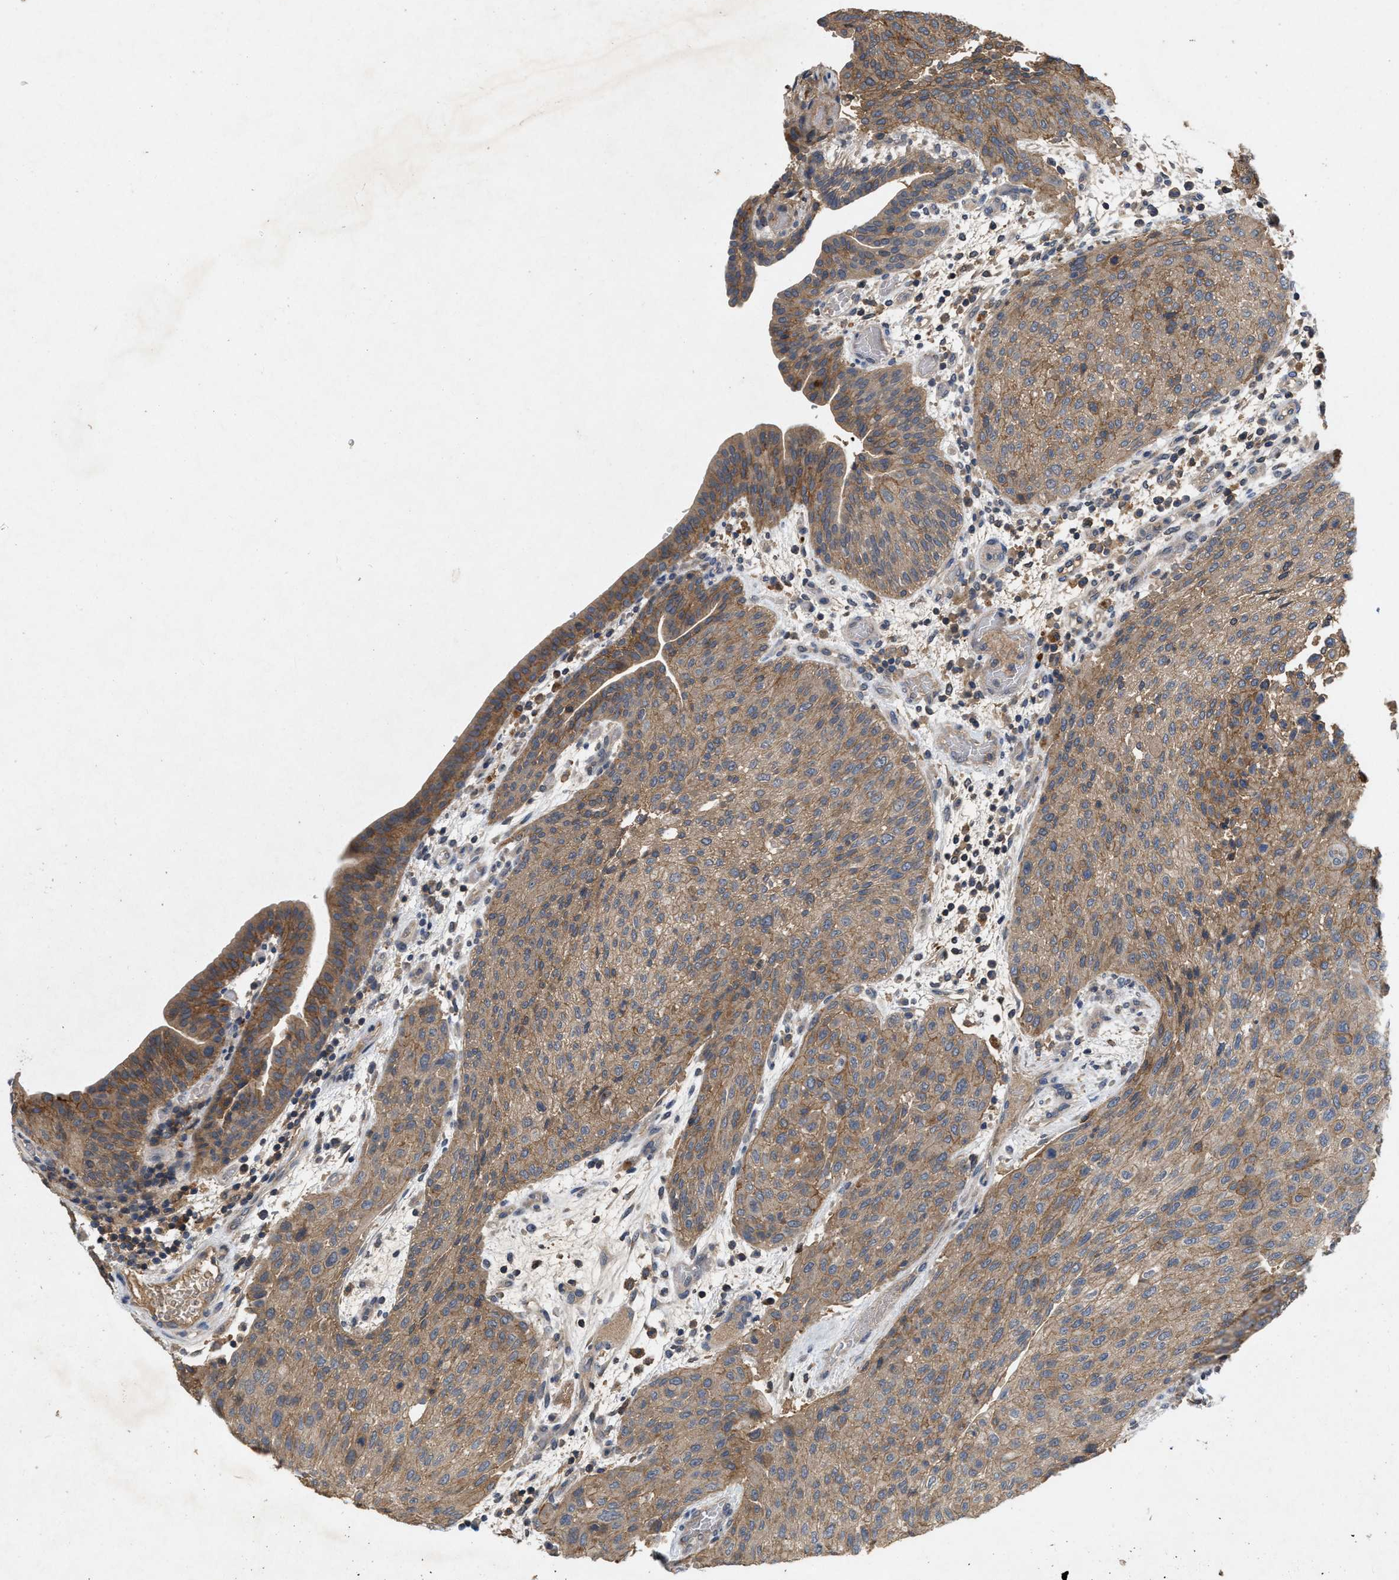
{"staining": {"intensity": "moderate", "quantity": ">75%", "location": "cytoplasmic/membranous"}, "tissue": "urothelial cancer", "cell_type": "Tumor cells", "image_type": "cancer", "snomed": [{"axis": "morphology", "description": "Urothelial carcinoma, Low grade"}, {"axis": "morphology", "description": "Urothelial carcinoma, High grade"}, {"axis": "topography", "description": "Urinary bladder"}], "caption": "About >75% of tumor cells in low-grade urothelial carcinoma demonstrate moderate cytoplasmic/membranous protein positivity as visualized by brown immunohistochemical staining.", "gene": "LPAR2", "patient": {"sex": "male", "age": 35}}